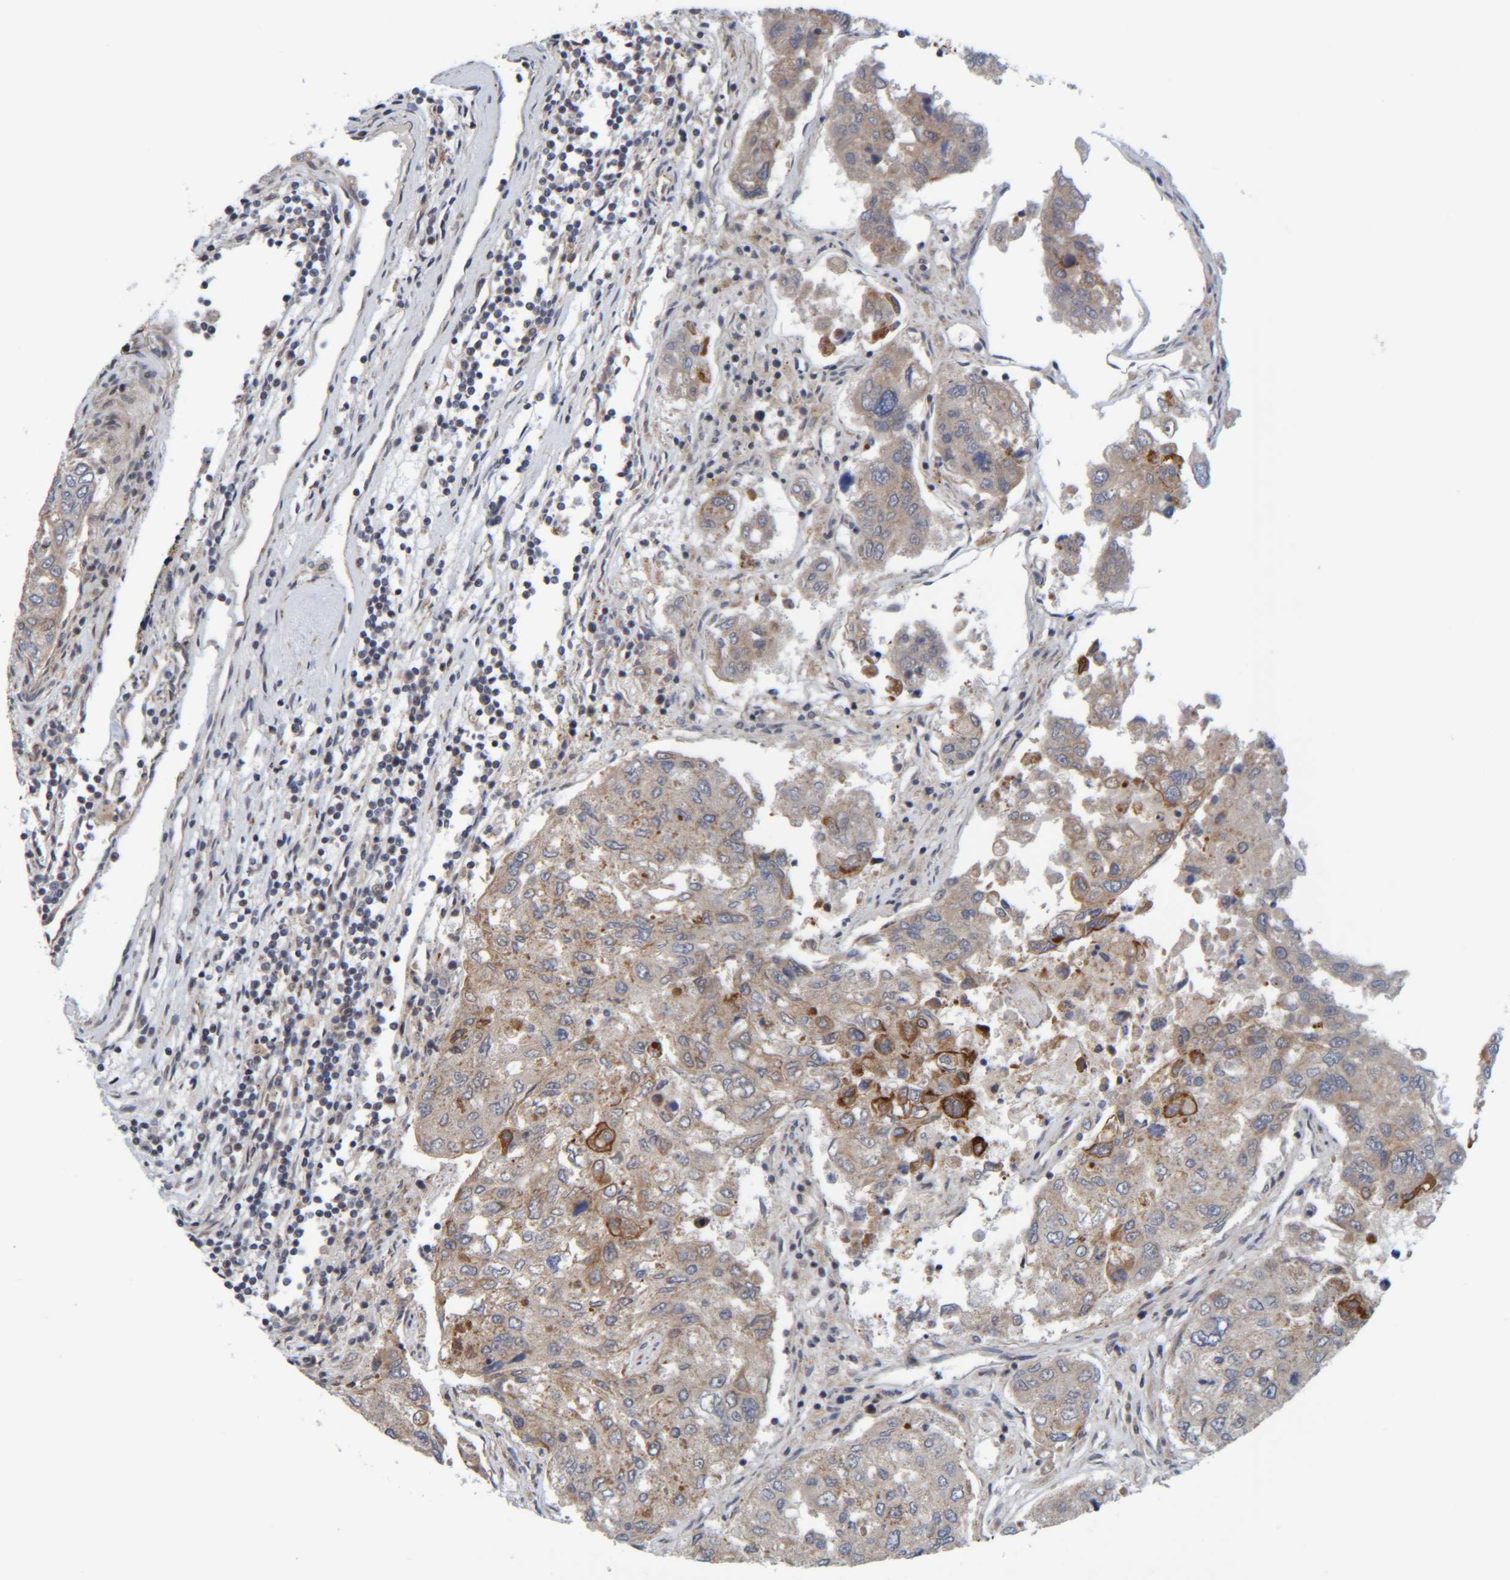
{"staining": {"intensity": "strong", "quantity": "<25%", "location": "cytoplasmic/membranous"}, "tissue": "urothelial cancer", "cell_type": "Tumor cells", "image_type": "cancer", "snomed": [{"axis": "morphology", "description": "Urothelial carcinoma, High grade"}, {"axis": "topography", "description": "Lymph node"}, {"axis": "topography", "description": "Urinary bladder"}], "caption": "Immunohistochemical staining of human urothelial cancer demonstrates medium levels of strong cytoplasmic/membranous protein expression in approximately <25% of tumor cells.", "gene": "CCDC57", "patient": {"sex": "male", "age": 51}}